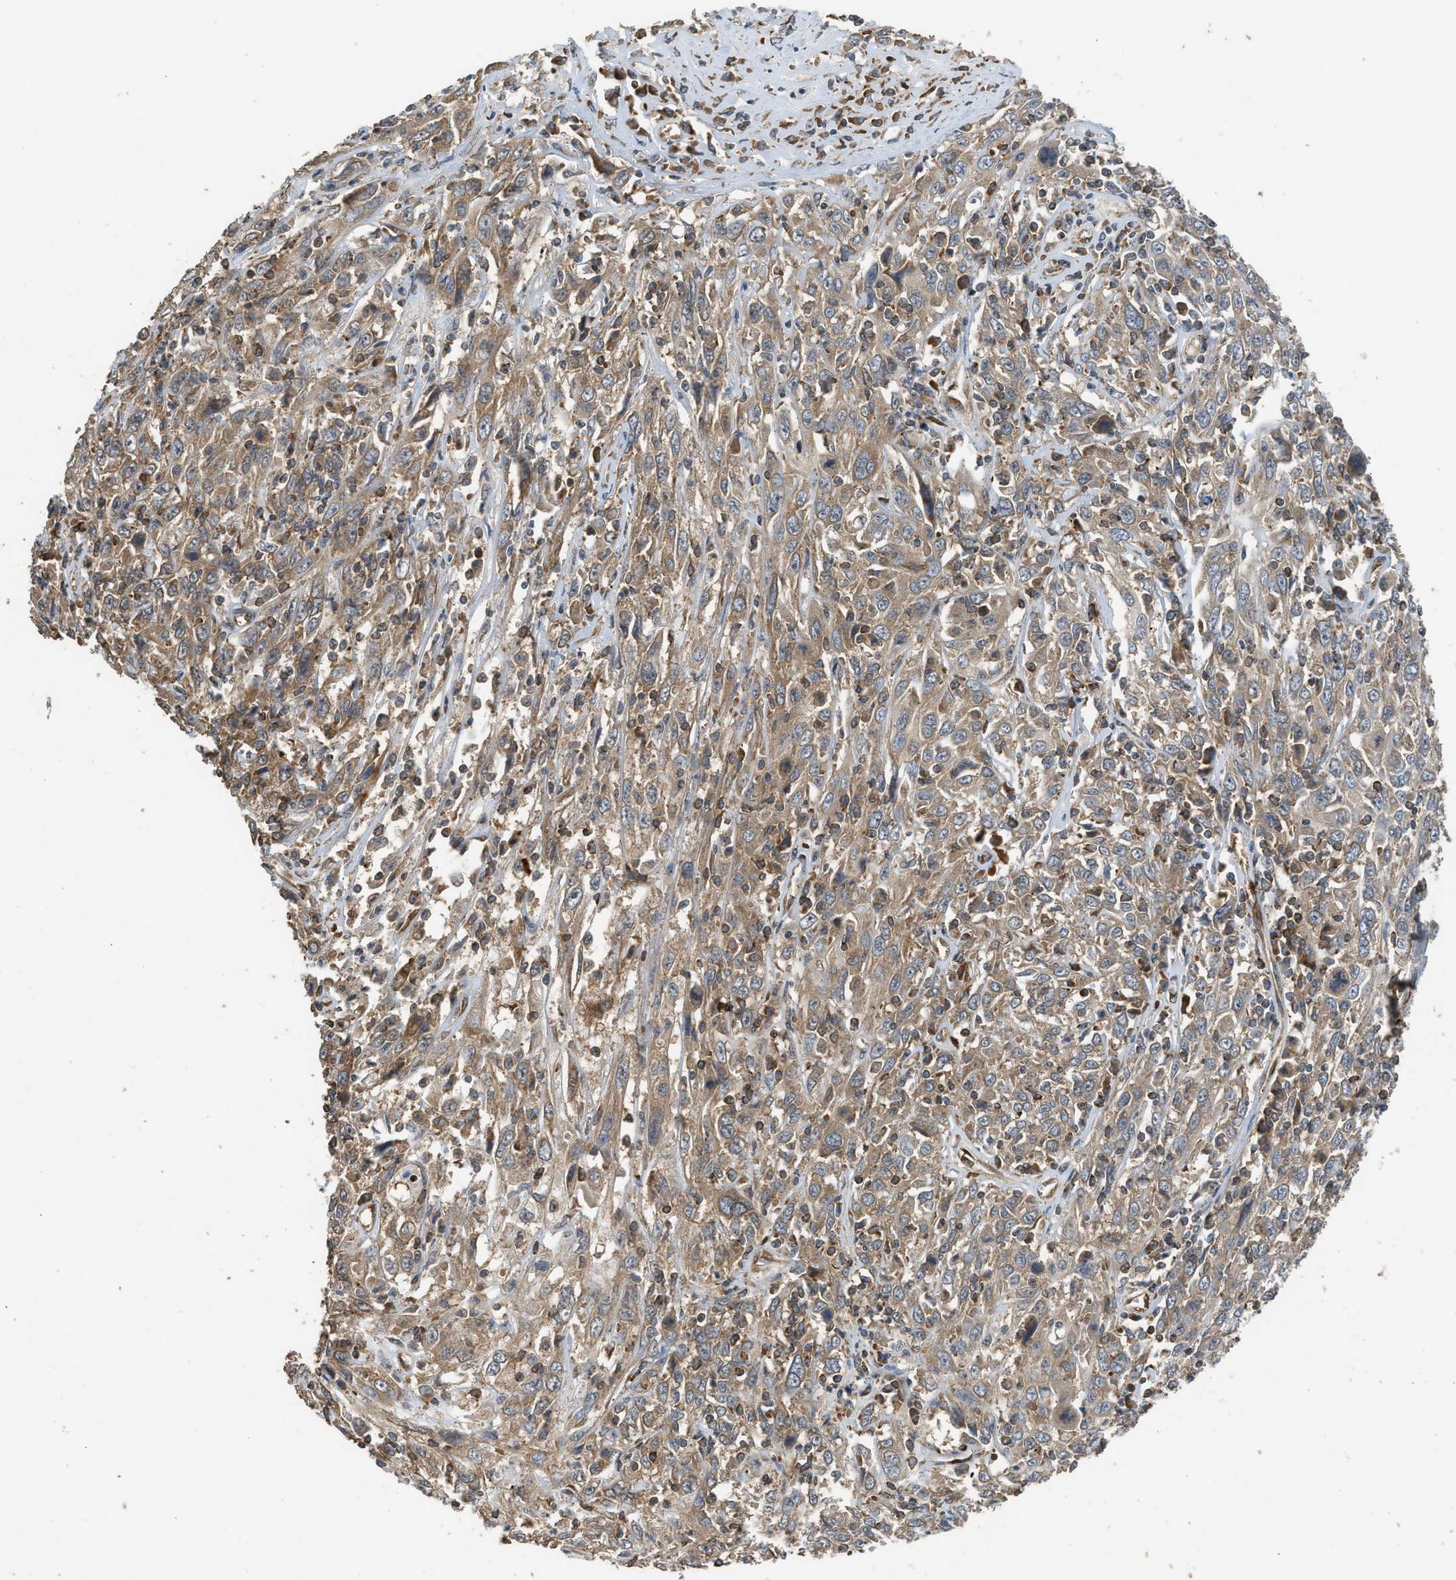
{"staining": {"intensity": "moderate", "quantity": ">75%", "location": "cytoplasmic/membranous"}, "tissue": "cervical cancer", "cell_type": "Tumor cells", "image_type": "cancer", "snomed": [{"axis": "morphology", "description": "Squamous cell carcinoma, NOS"}, {"axis": "topography", "description": "Cervix"}], "caption": "Immunohistochemistry (DAB) staining of cervical squamous cell carcinoma exhibits moderate cytoplasmic/membranous protein positivity in approximately >75% of tumor cells. (DAB IHC with brightfield microscopy, high magnification).", "gene": "HIP1R", "patient": {"sex": "female", "age": 46}}